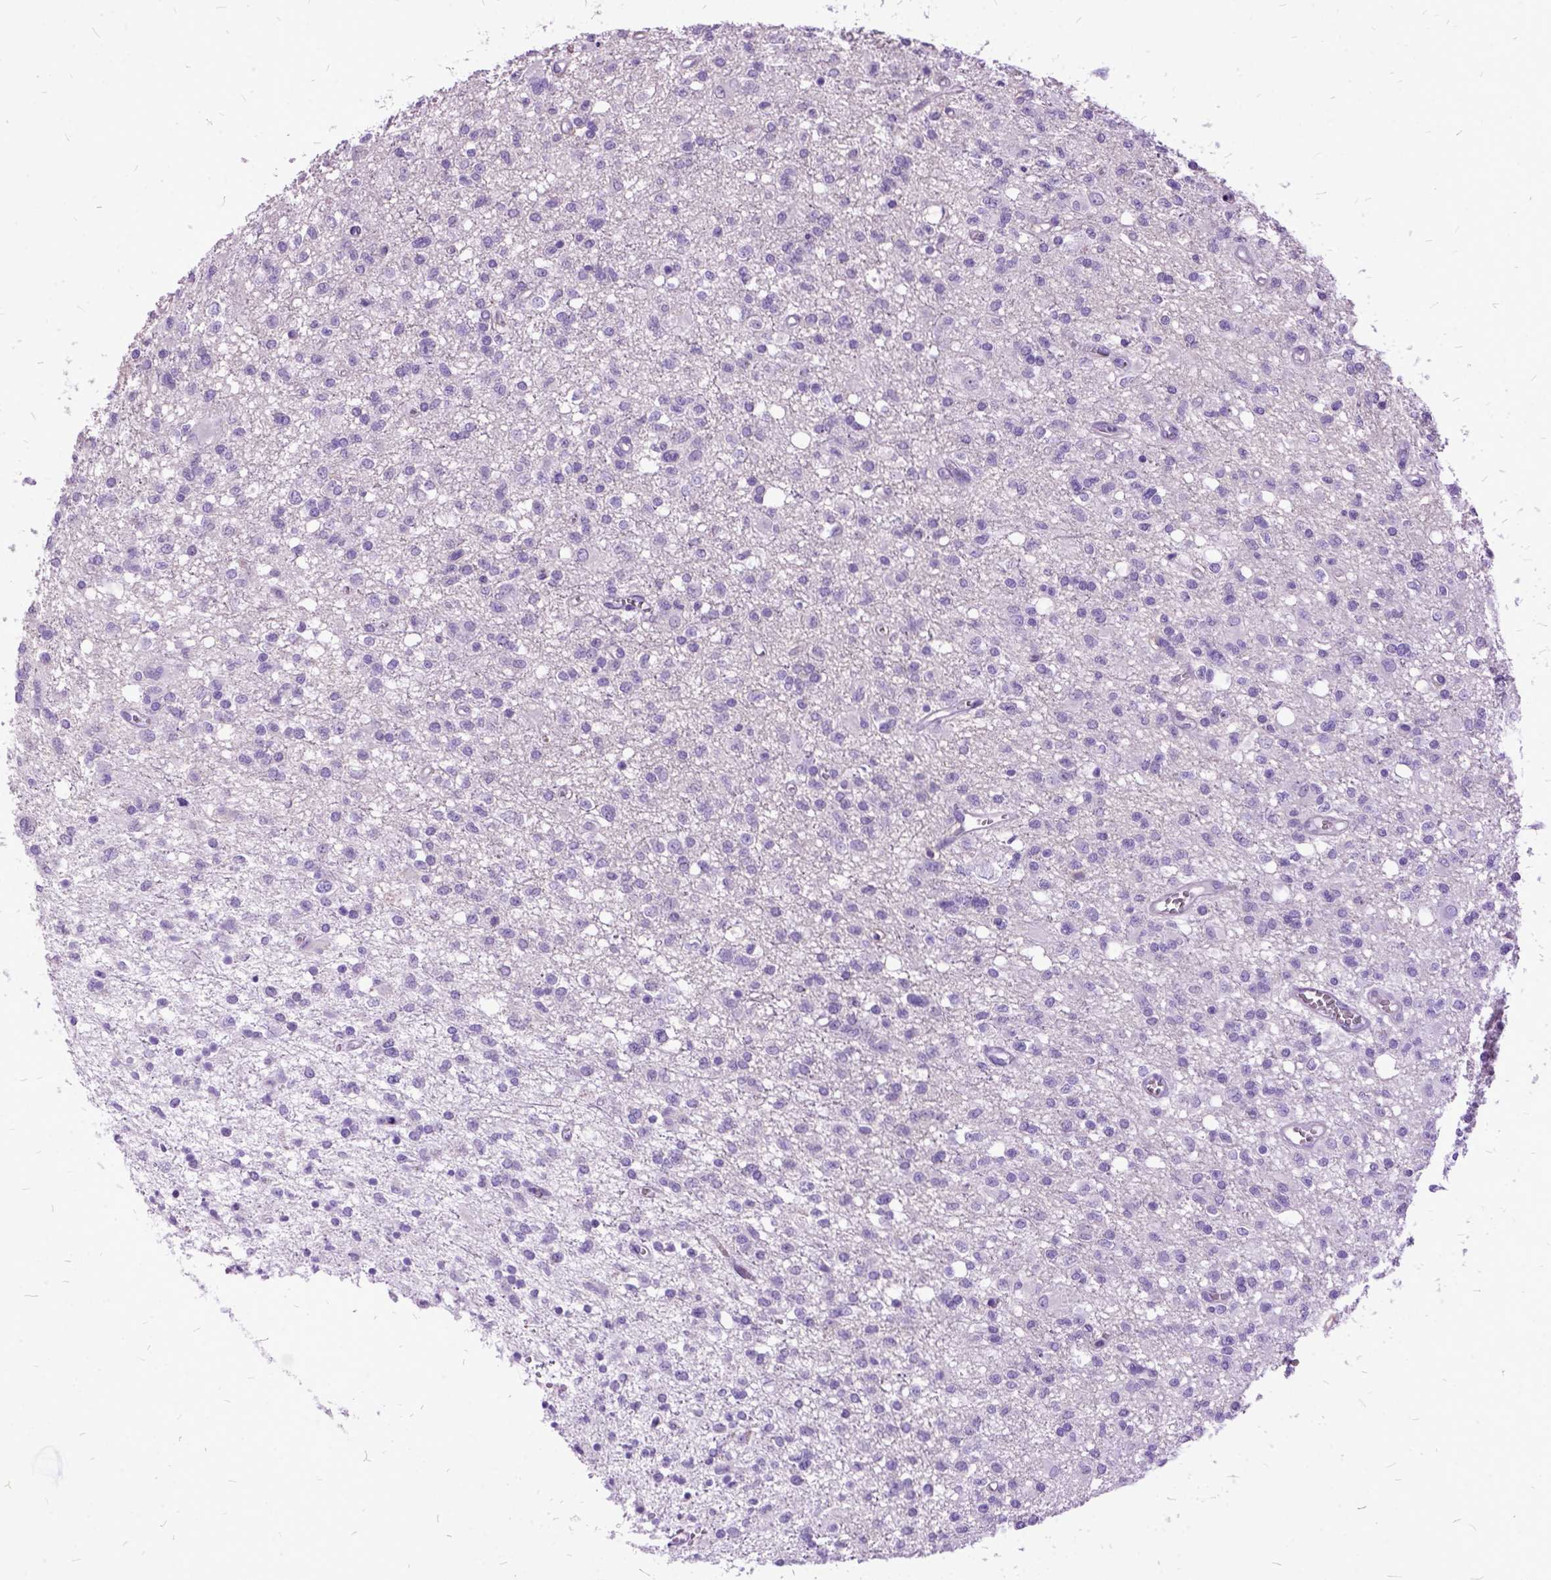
{"staining": {"intensity": "negative", "quantity": "none", "location": "none"}, "tissue": "glioma", "cell_type": "Tumor cells", "image_type": "cancer", "snomed": [{"axis": "morphology", "description": "Glioma, malignant, Low grade"}, {"axis": "topography", "description": "Brain"}], "caption": "Tumor cells show no significant protein positivity in glioma. (Brightfield microscopy of DAB immunohistochemistry at high magnification).", "gene": "MME", "patient": {"sex": "male", "age": 64}}